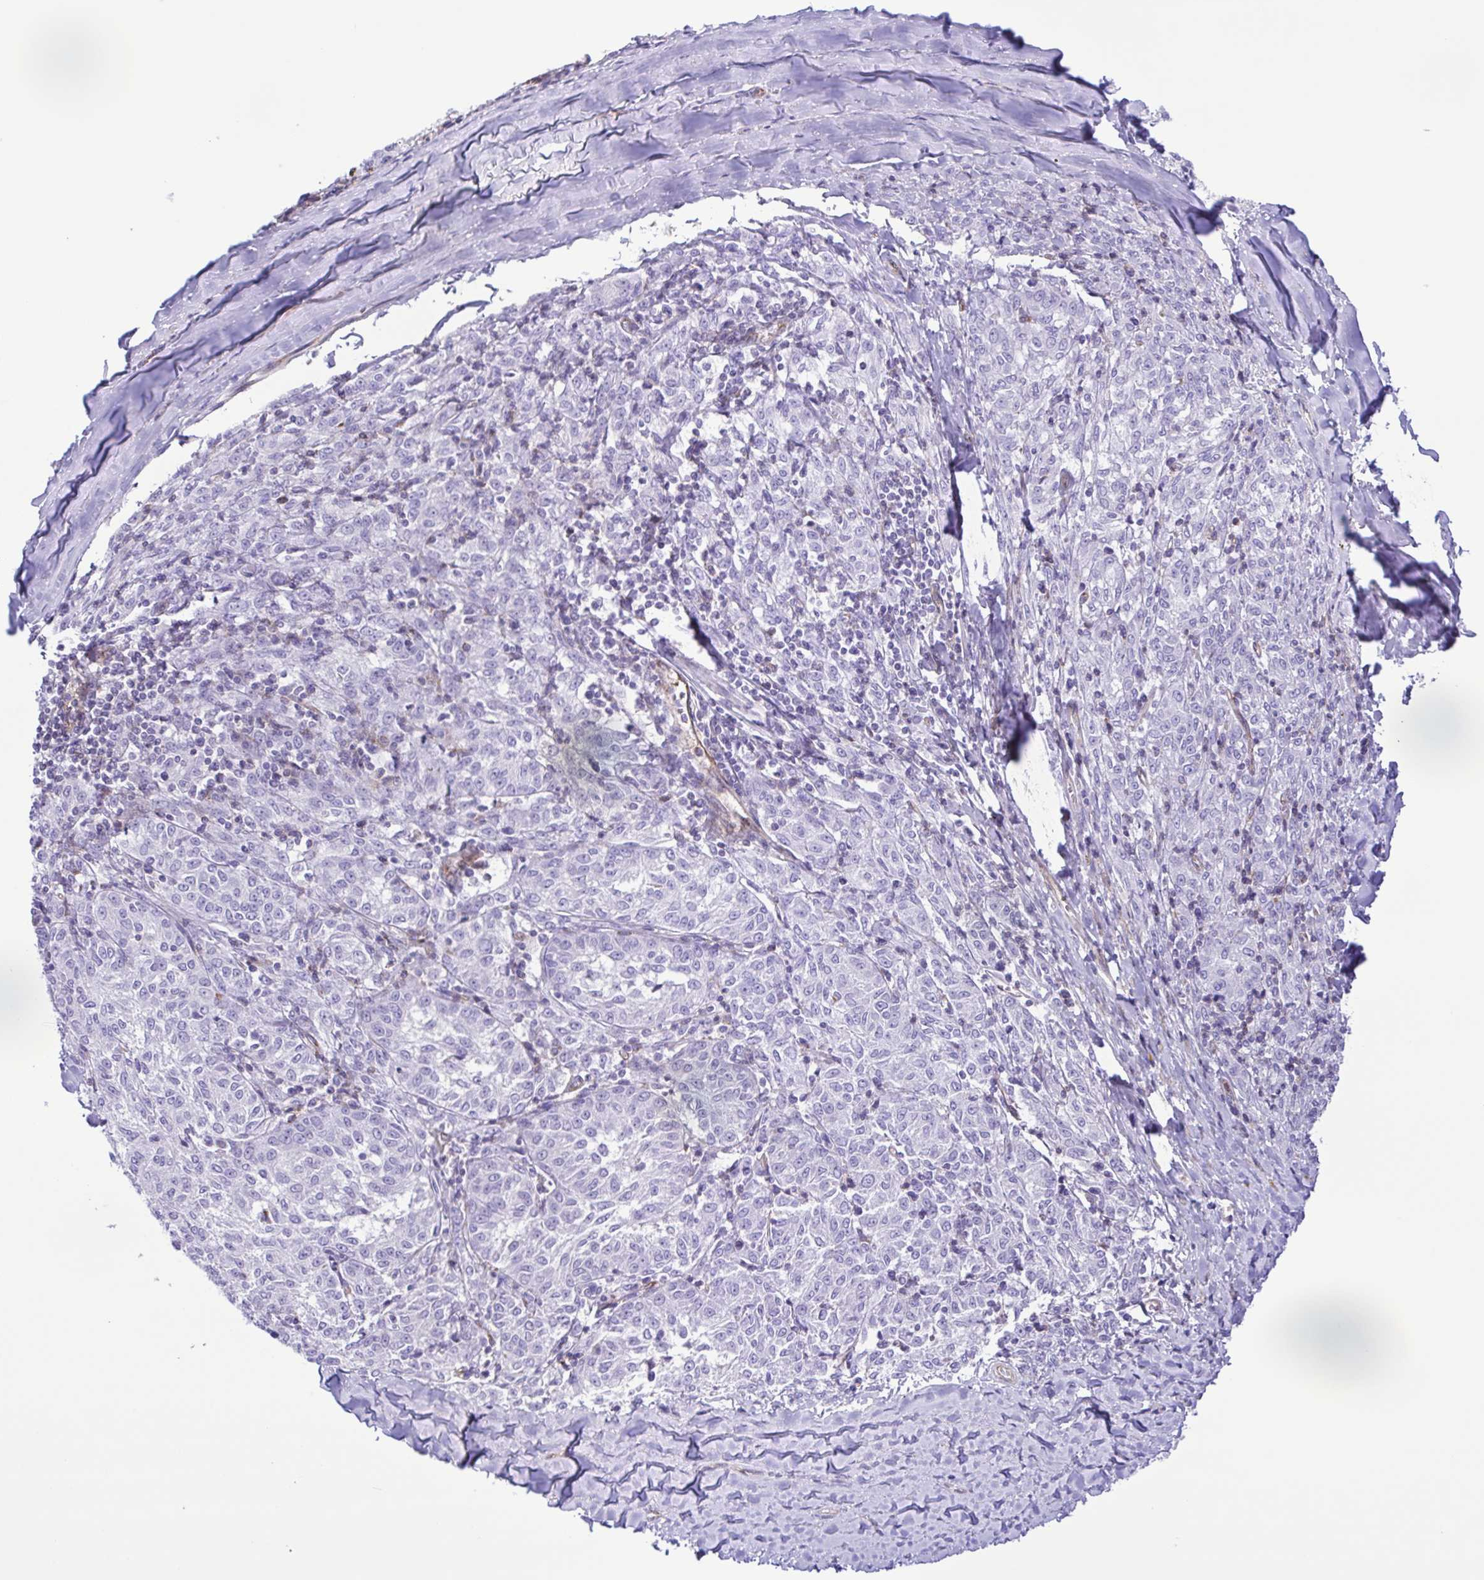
{"staining": {"intensity": "negative", "quantity": "none", "location": "none"}, "tissue": "melanoma", "cell_type": "Tumor cells", "image_type": "cancer", "snomed": [{"axis": "morphology", "description": "Malignant melanoma, NOS"}, {"axis": "topography", "description": "Skin"}], "caption": "High power microscopy histopathology image of an immunohistochemistry photomicrograph of melanoma, revealing no significant positivity in tumor cells.", "gene": "FLT1", "patient": {"sex": "female", "age": 72}}